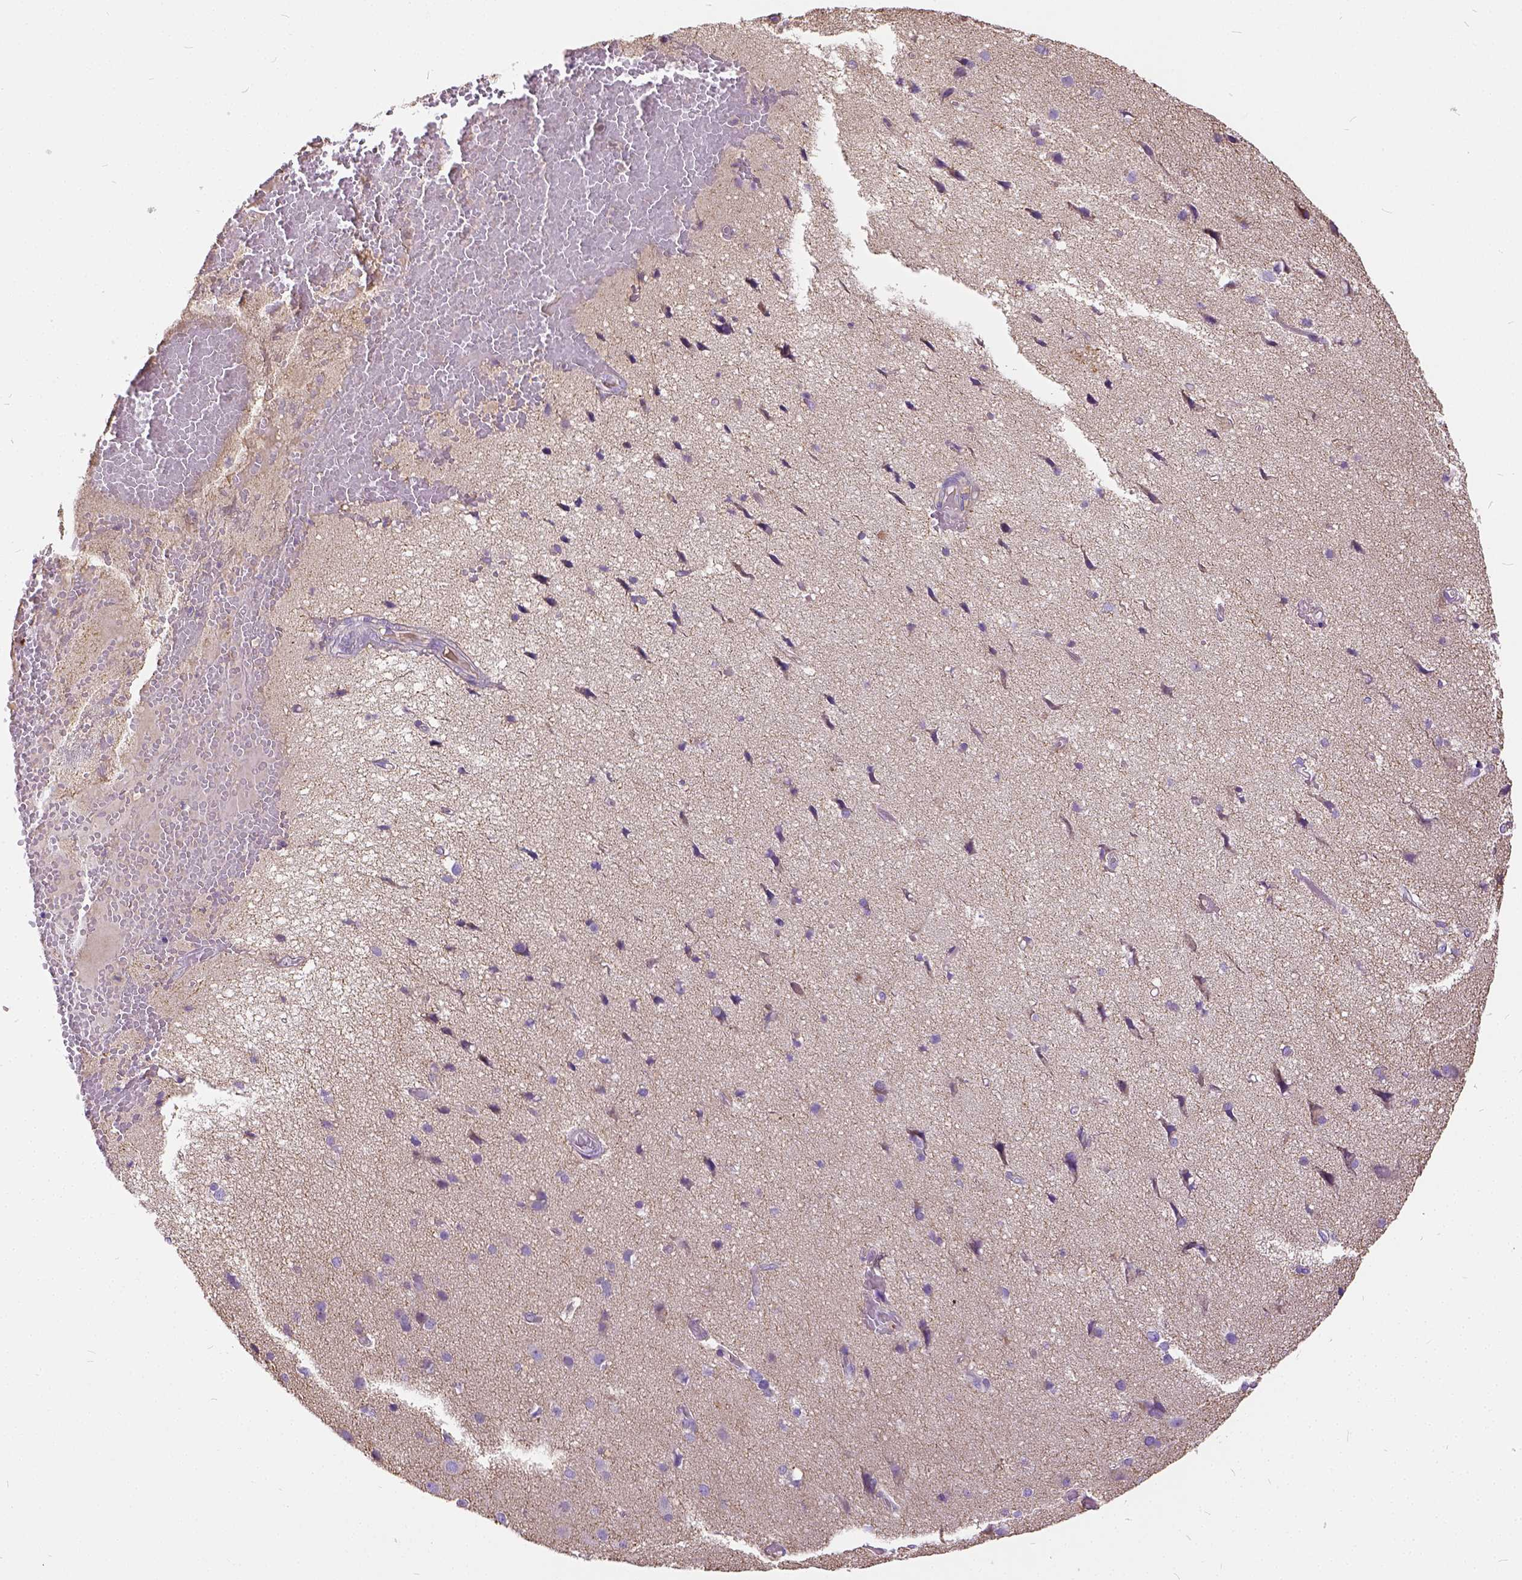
{"staining": {"intensity": "negative", "quantity": "none", "location": "none"}, "tissue": "cerebral cortex", "cell_type": "Endothelial cells", "image_type": "normal", "snomed": [{"axis": "morphology", "description": "Normal tissue, NOS"}, {"axis": "morphology", "description": "Glioma, malignant, High grade"}, {"axis": "topography", "description": "Cerebral cortex"}], "caption": "High power microscopy histopathology image of an immunohistochemistry histopathology image of normal cerebral cortex, revealing no significant positivity in endothelial cells. The staining was performed using DAB to visualize the protein expression in brown, while the nuclei were stained in blue with hematoxylin (Magnification: 20x).", "gene": "CADM4", "patient": {"sex": "male", "age": 71}}